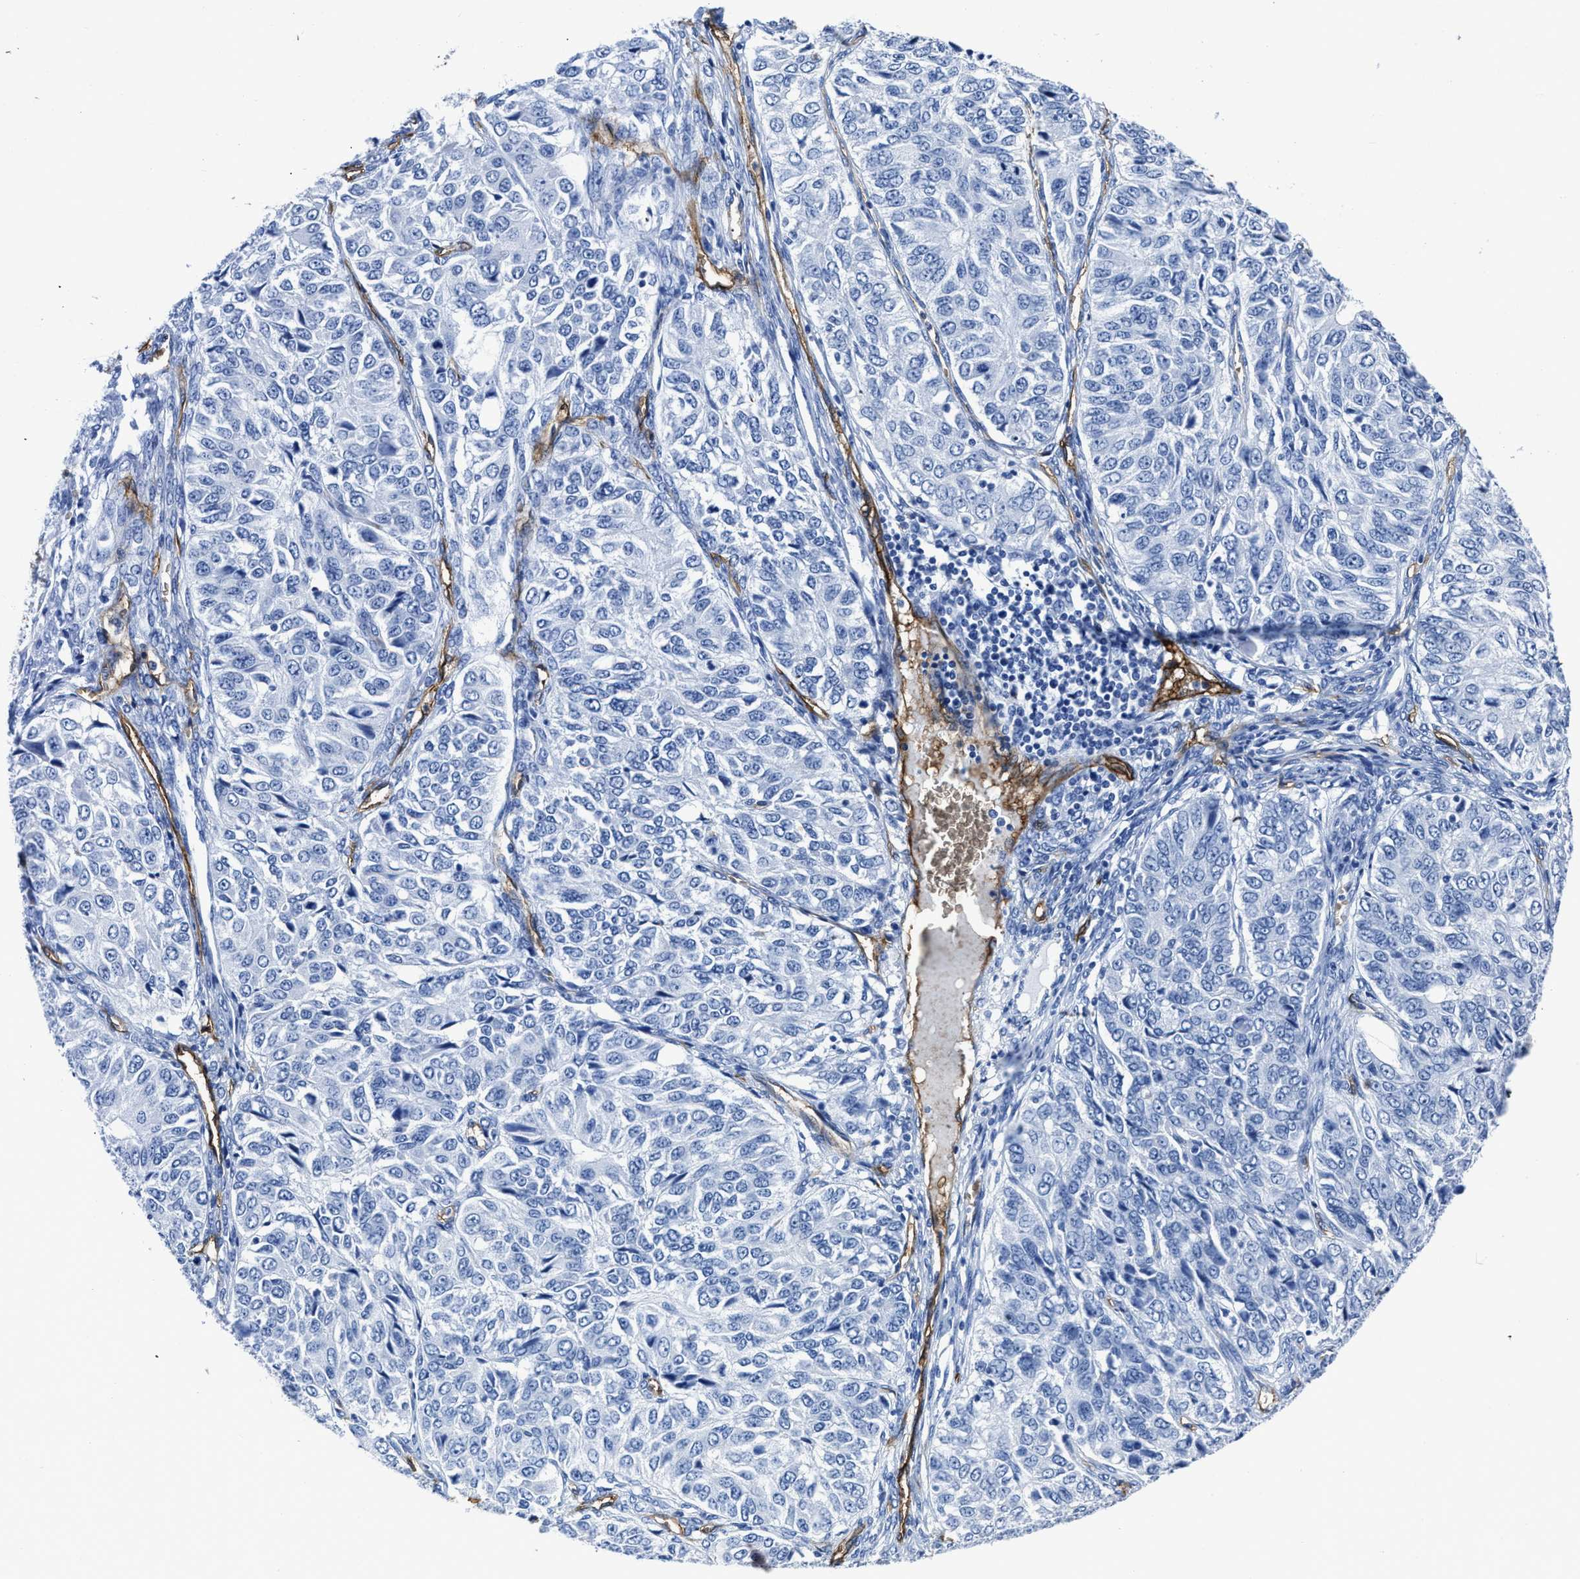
{"staining": {"intensity": "negative", "quantity": "none", "location": "none"}, "tissue": "ovarian cancer", "cell_type": "Tumor cells", "image_type": "cancer", "snomed": [{"axis": "morphology", "description": "Carcinoma, endometroid"}, {"axis": "topography", "description": "Ovary"}], "caption": "IHC histopathology image of neoplastic tissue: human ovarian cancer (endometroid carcinoma) stained with DAB demonstrates no significant protein staining in tumor cells.", "gene": "AQP1", "patient": {"sex": "female", "age": 51}}